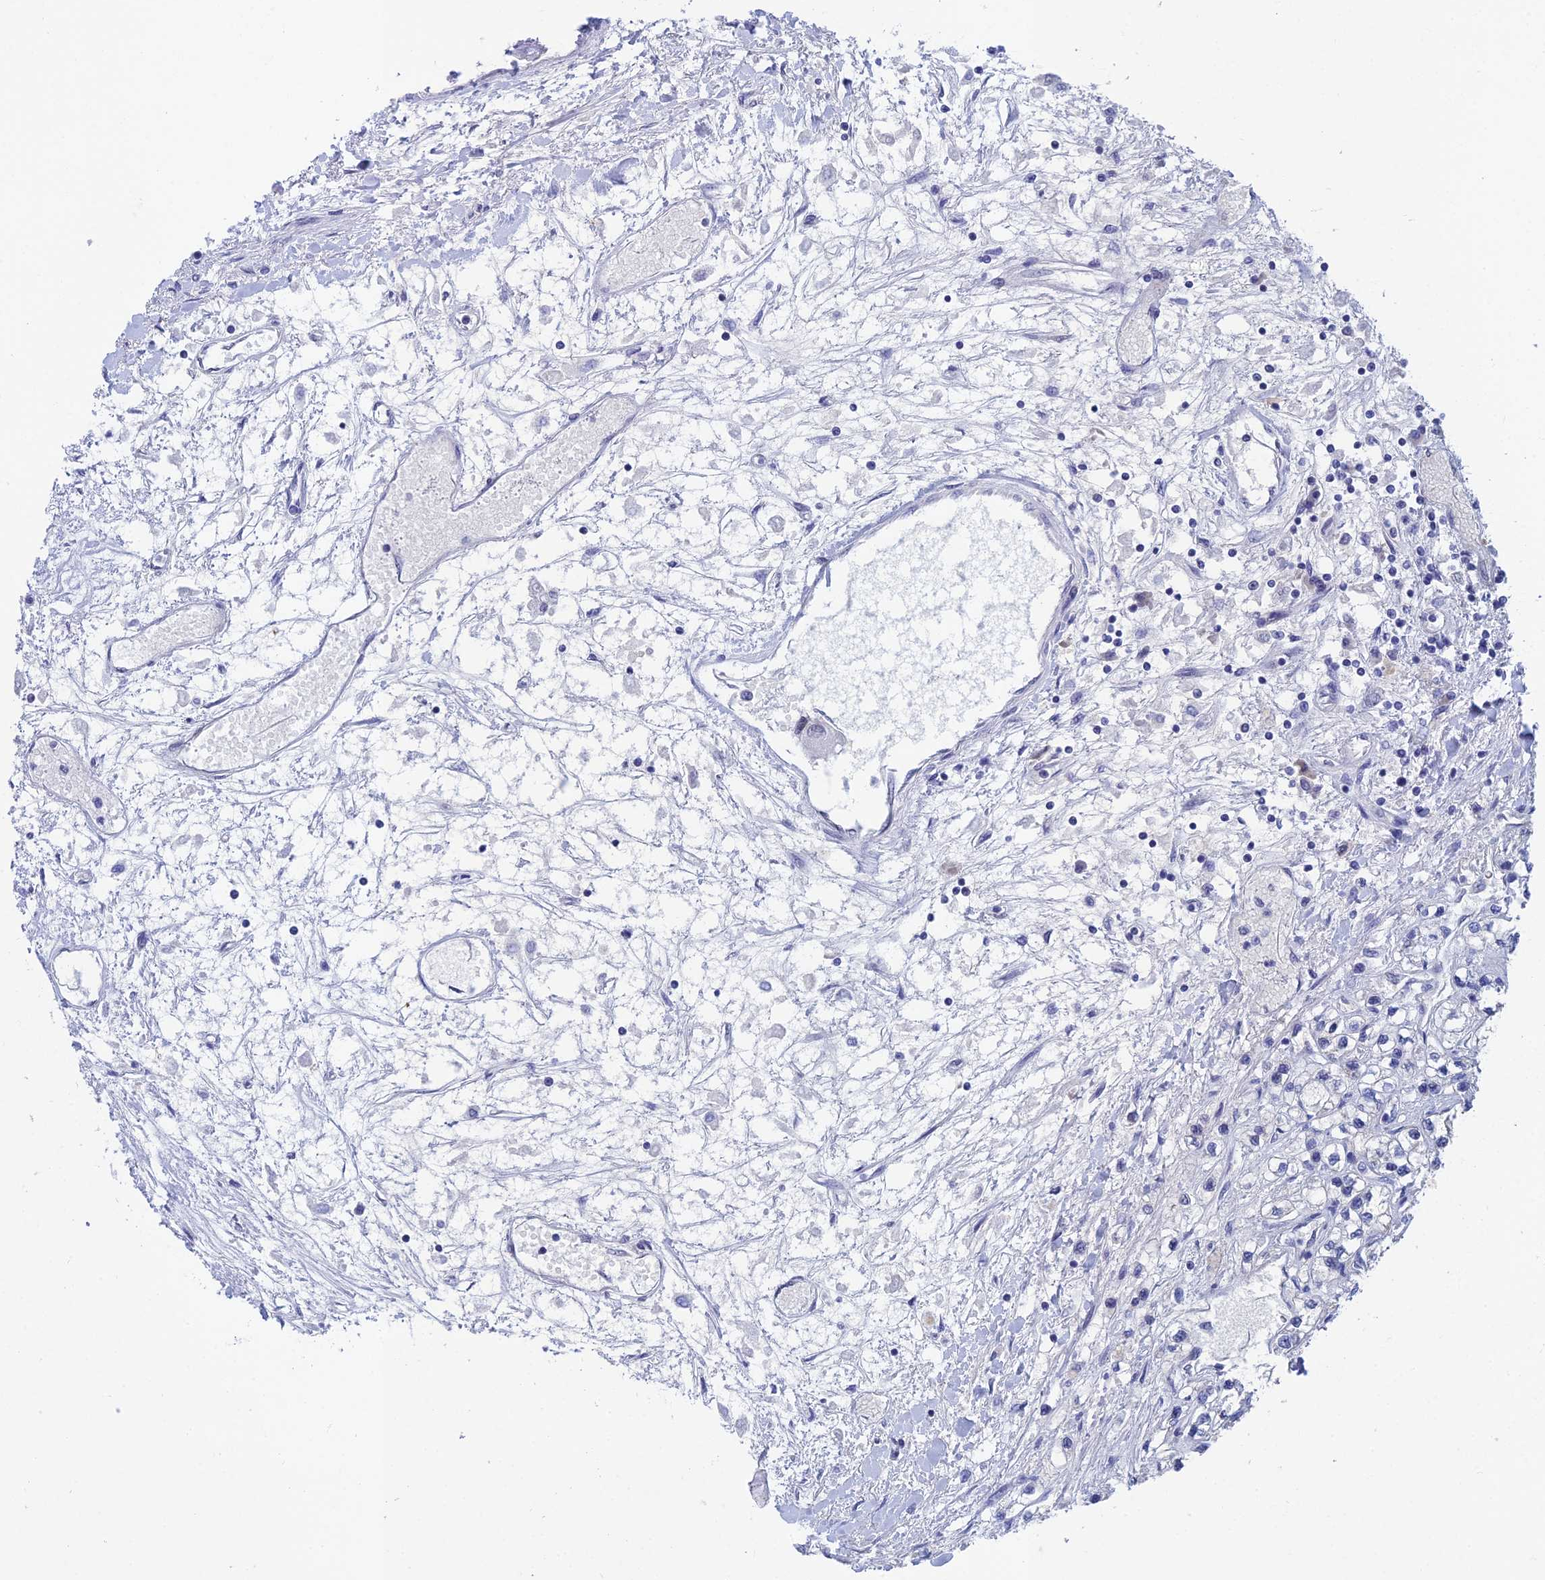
{"staining": {"intensity": "negative", "quantity": "none", "location": "none"}, "tissue": "renal cancer", "cell_type": "Tumor cells", "image_type": "cancer", "snomed": [{"axis": "morphology", "description": "Adenocarcinoma, NOS"}, {"axis": "topography", "description": "Kidney"}], "caption": "An immunohistochemistry (IHC) photomicrograph of adenocarcinoma (renal) is shown. There is no staining in tumor cells of adenocarcinoma (renal). (Stains: DAB immunohistochemistry (IHC) with hematoxylin counter stain, Microscopy: brightfield microscopy at high magnification).", "gene": "NABP2", "patient": {"sex": "male", "age": 80}}